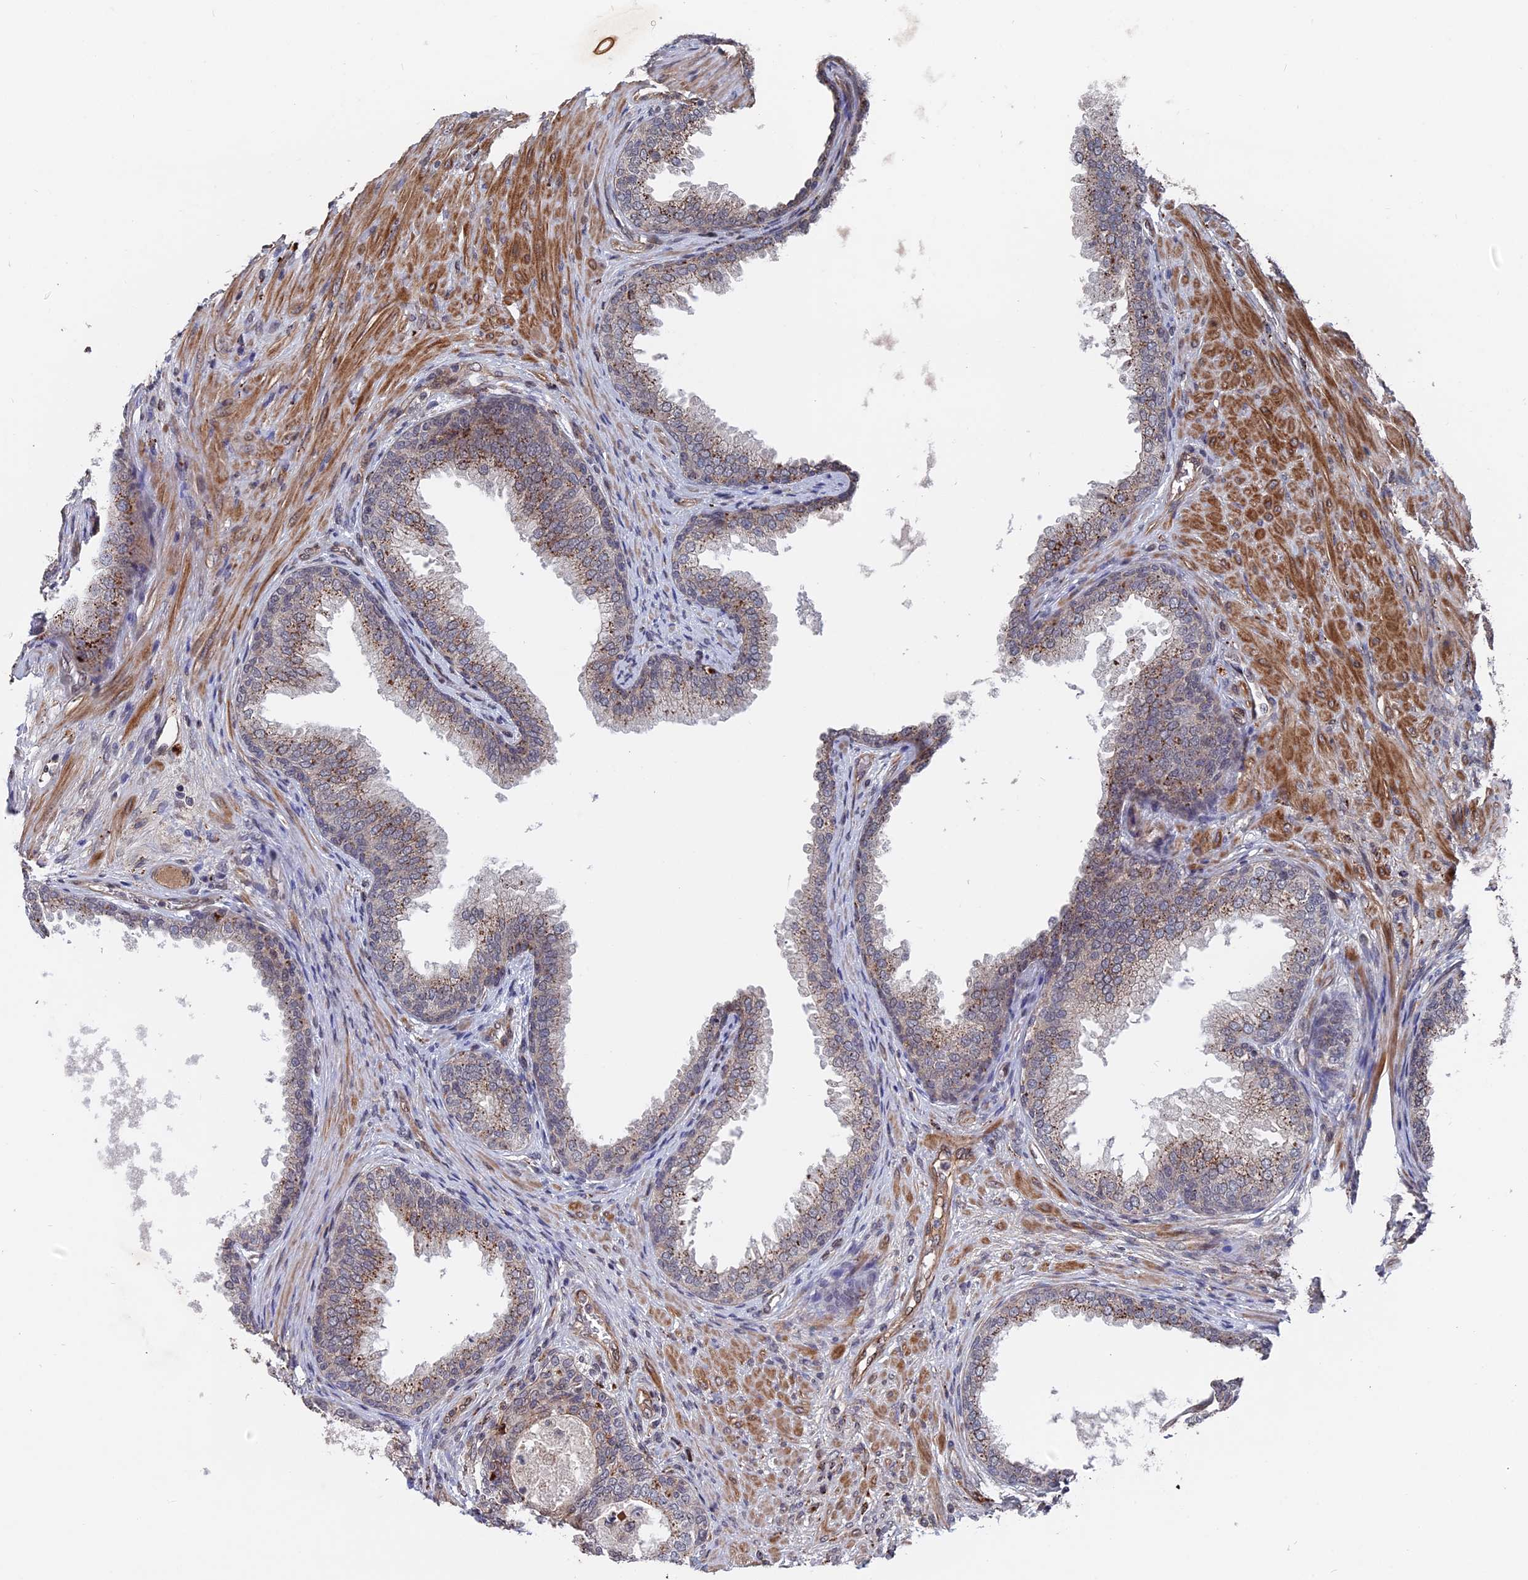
{"staining": {"intensity": "strong", "quantity": "25%-75%", "location": "cytoplasmic/membranous"}, "tissue": "prostate", "cell_type": "Glandular cells", "image_type": "normal", "snomed": [{"axis": "morphology", "description": "Normal tissue, NOS"}, {"axis": "topography", "description": "Prostate"}], "caption": "IHC photomicrograph of benign prostate: human prostate stained using immunohistochemistry (IHC) exhibits high levels of strong protein expression localized specifically in the cytoplasmic/membranous of glandular cells, appearing as a cytoplasmic/membranous brown color.", "gene": "NOSIP", "patient": {"sex": "male", "age": 76}}